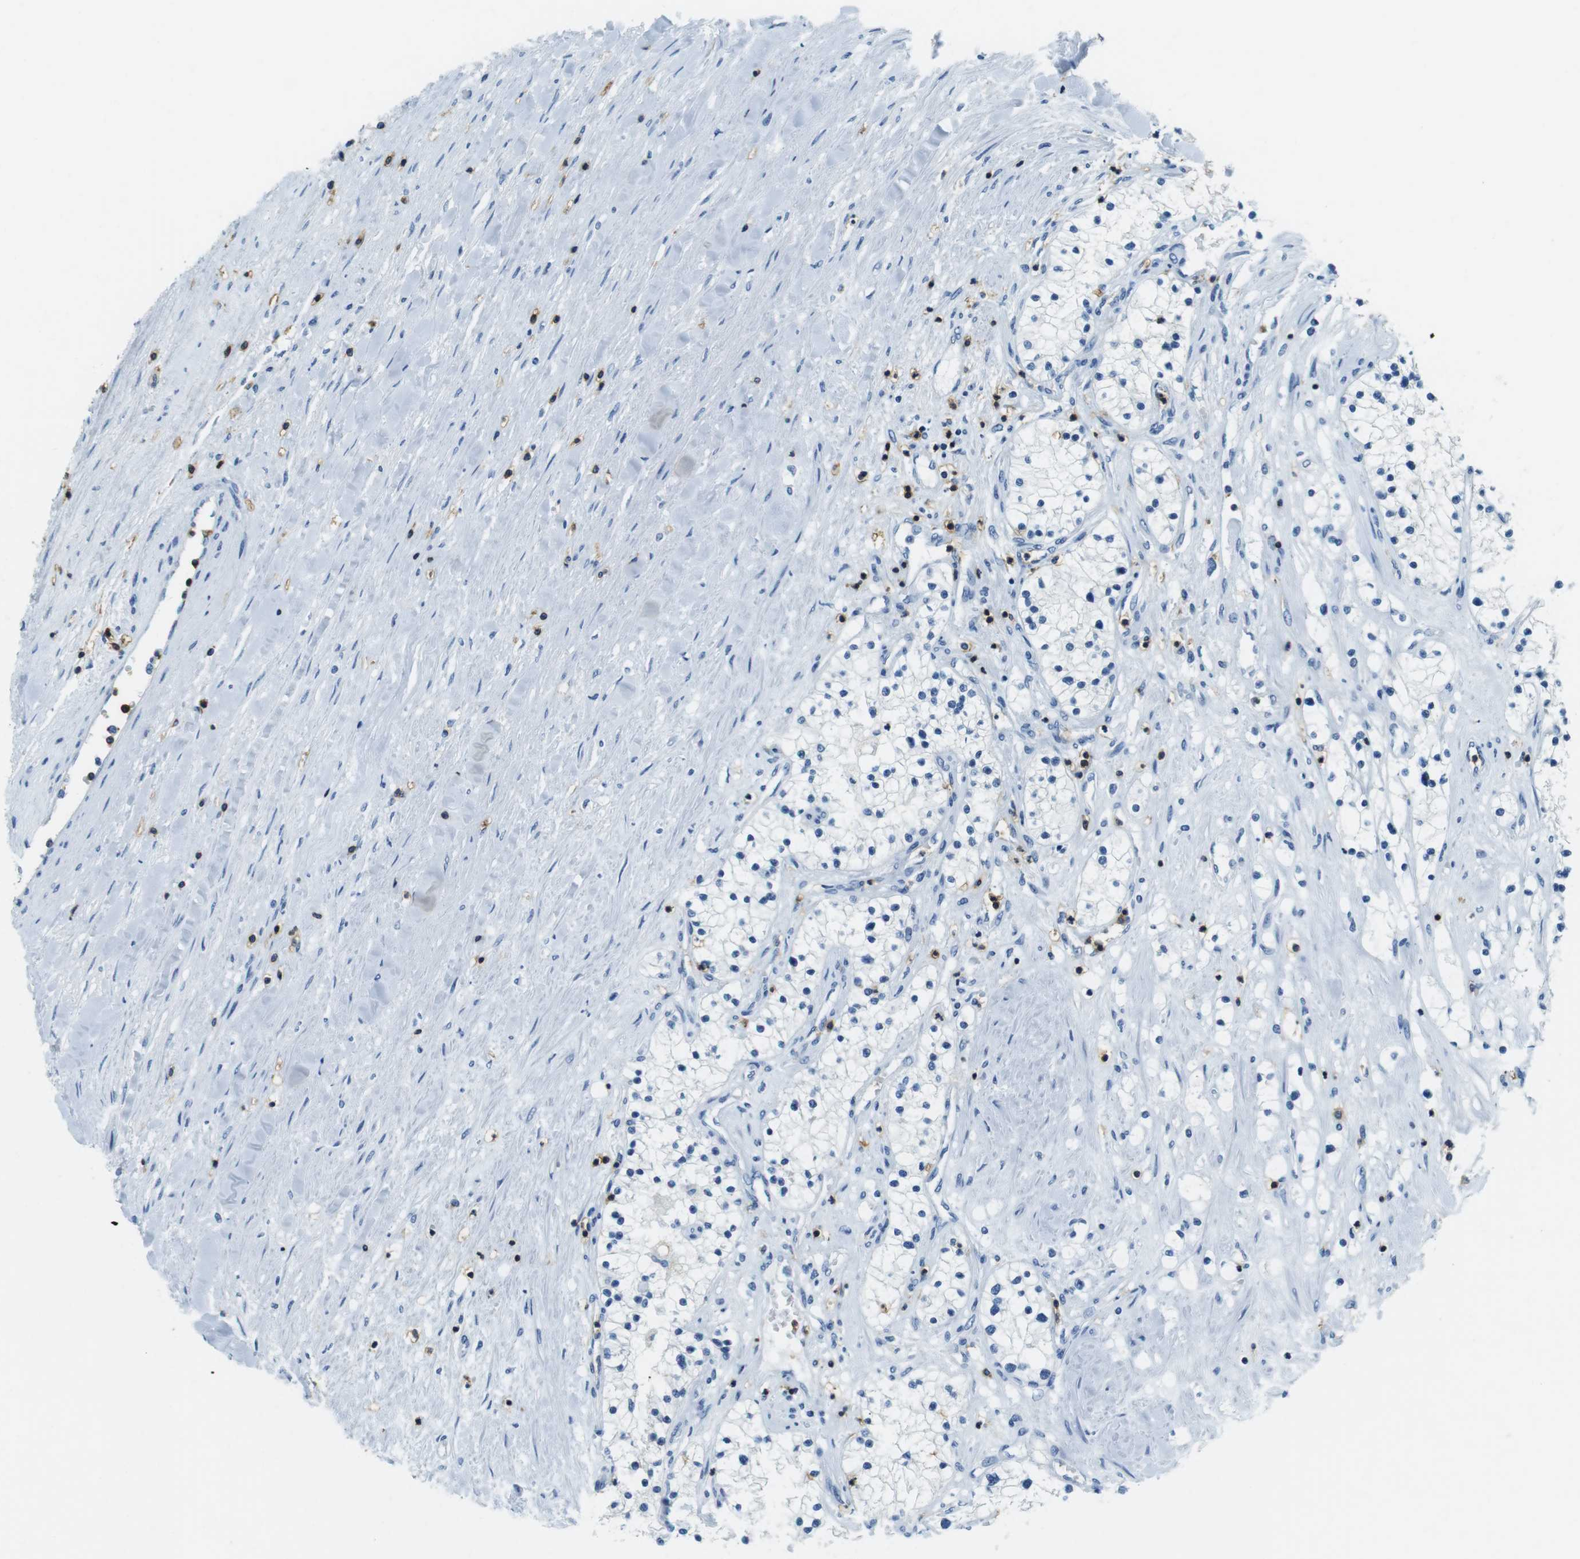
{"staining": {"intensity": "negative", "quantity": "none", "location": "none"}, "tissue": "renal cancer", "cell_type": "Tumor cells", "image_type": "cancer", "snomed": [{"axis": "morphology", "description": "Adenocarcinoma, NOS"}, {"axis": "topography", "description": "Kidney"}], "caption": "Human renal cancer (adenocarcinoma) stained for a protein using immunohistochemistry reveals no positivity in tumor cells.", "gene": "LAT", "patient": {"sex": "male", "age": 68}}